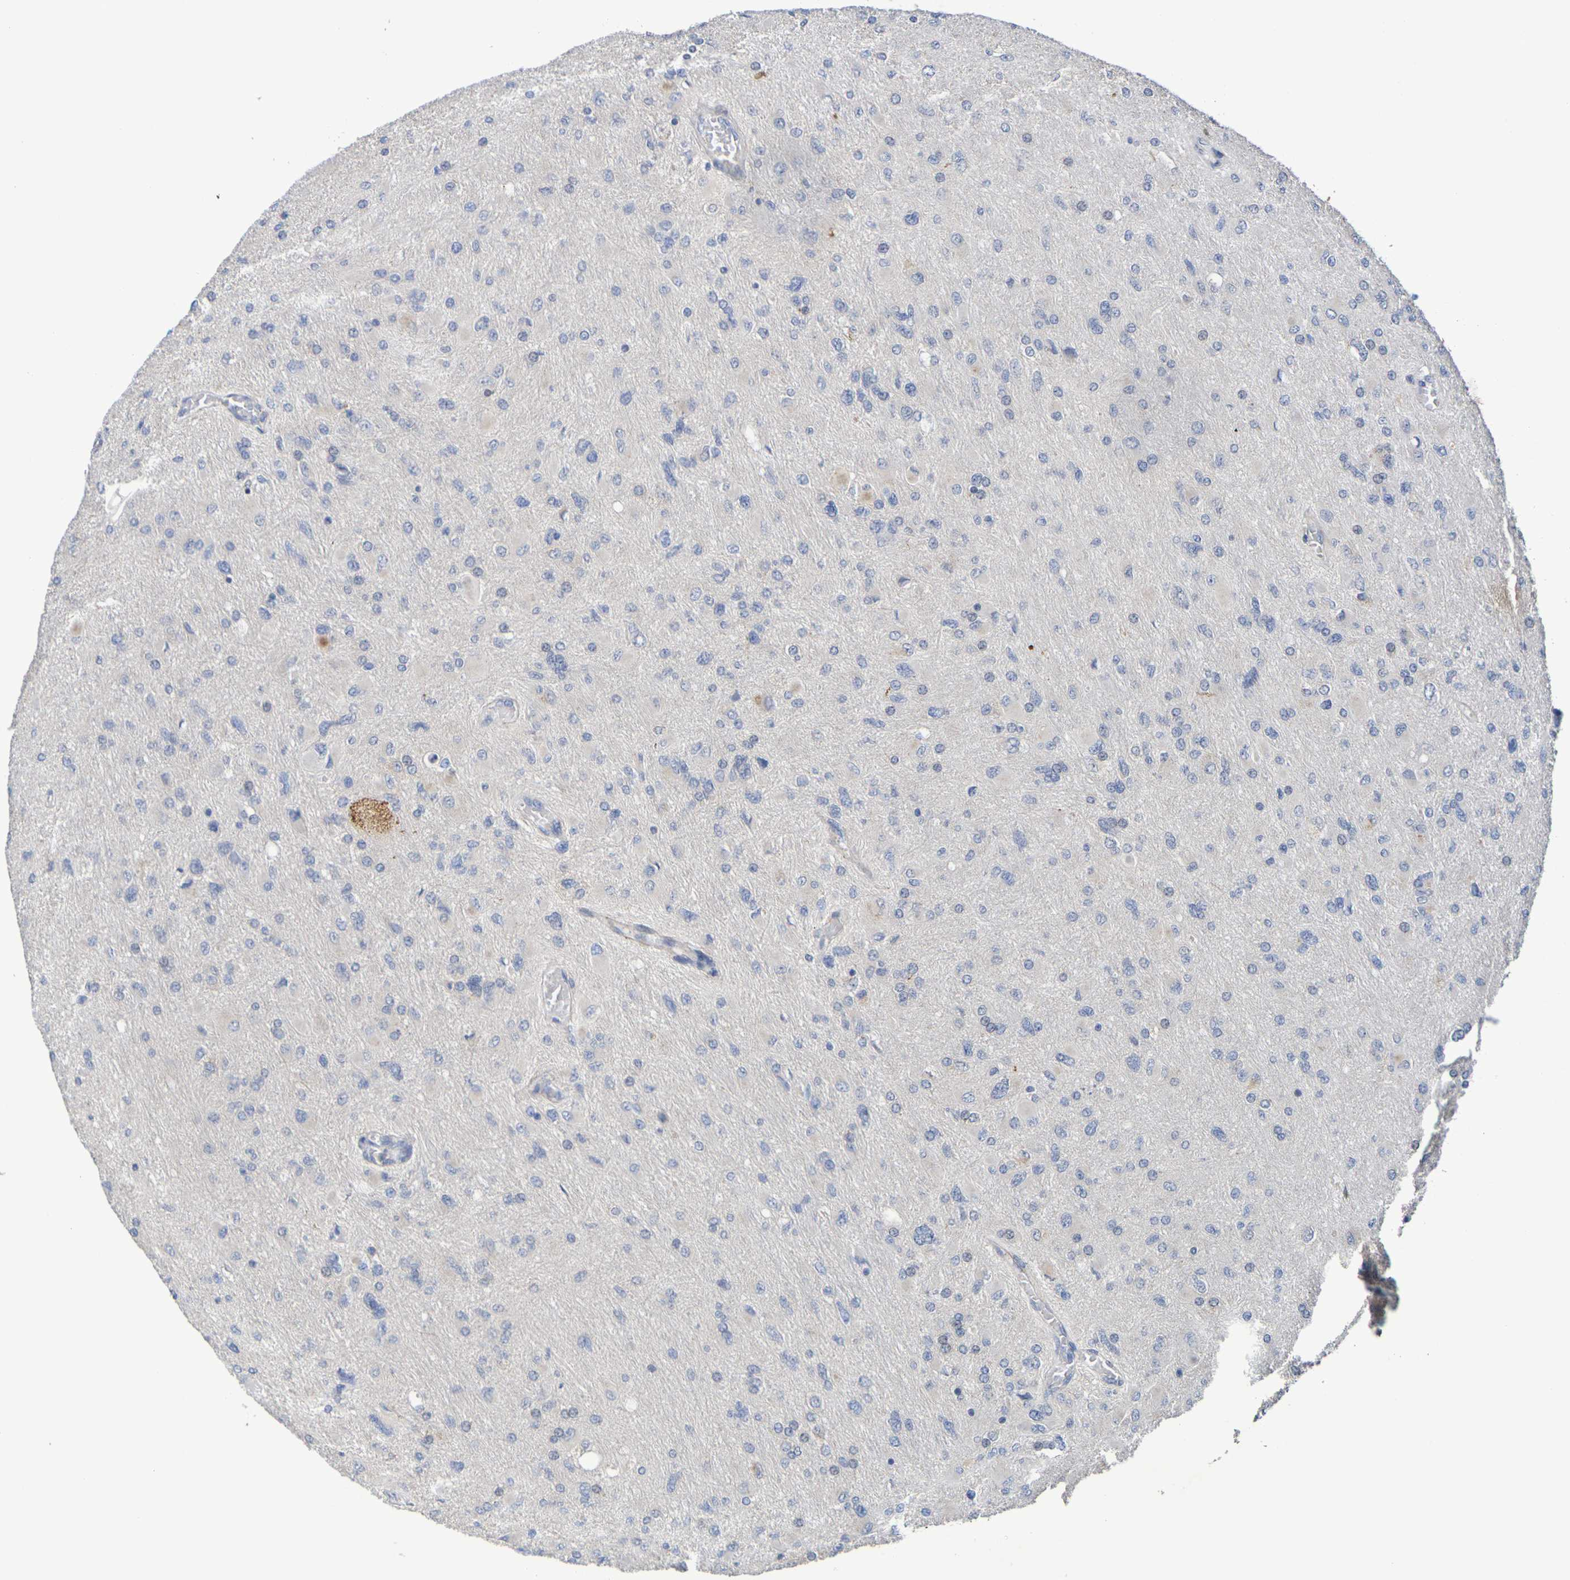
{"staining": {"intensity": "negative", "quantity": "none", "location": "none"}, "tissue": "glioma", "cell_type": "Tumor cells", "image_type": "cancer", "snomed": [{"axis": "morphology", "description": "Glioma, malignant, High grade"}, {"axis": "topography", "description": "Cerebral cortex"}], "caption": "The immunohistochemistry image has no significant positivity in tumor cells of glioma tissue.", "gene": "SDC4", "patient": {"sex": "female", "age": 36}}